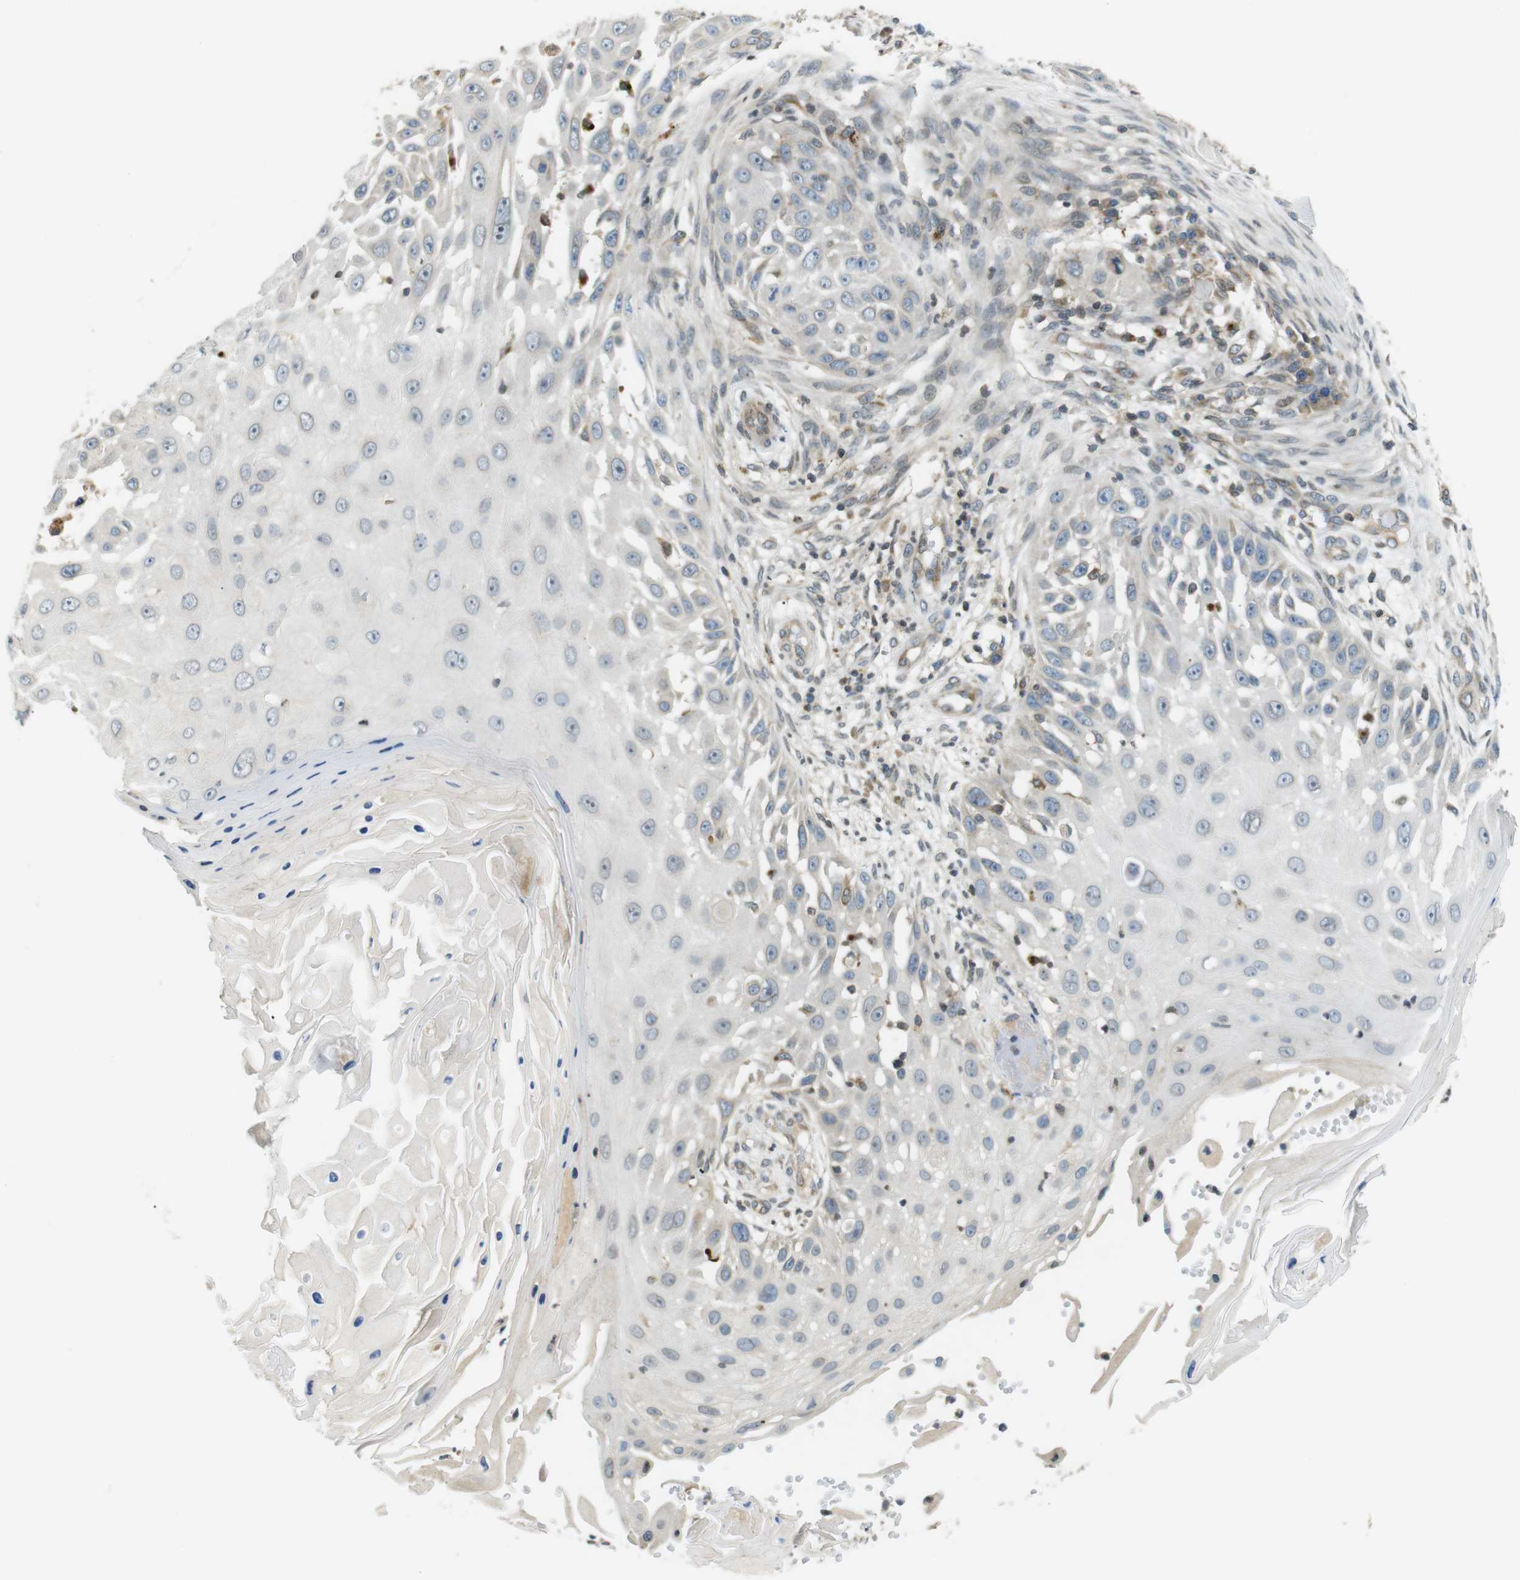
{"staining": {"intensity": "negative", "quantity": "none", "location": "none"}, "tissue": "skin cancer", "cell_type": "Tumor cells", "image_type": "cancer", "snomed": [{"axis": "morphology", "description": "Squamous cell carcinoma, NOS"}, {"axis": "topography", "description": "Skin"}], "caption": "Squamous cell carcinoma (skin) was stained to show a protein in brown. There is no significant expression in tumor cells.", "gene": "TMX4", "patient": {"sex": "female", "age": 44}}